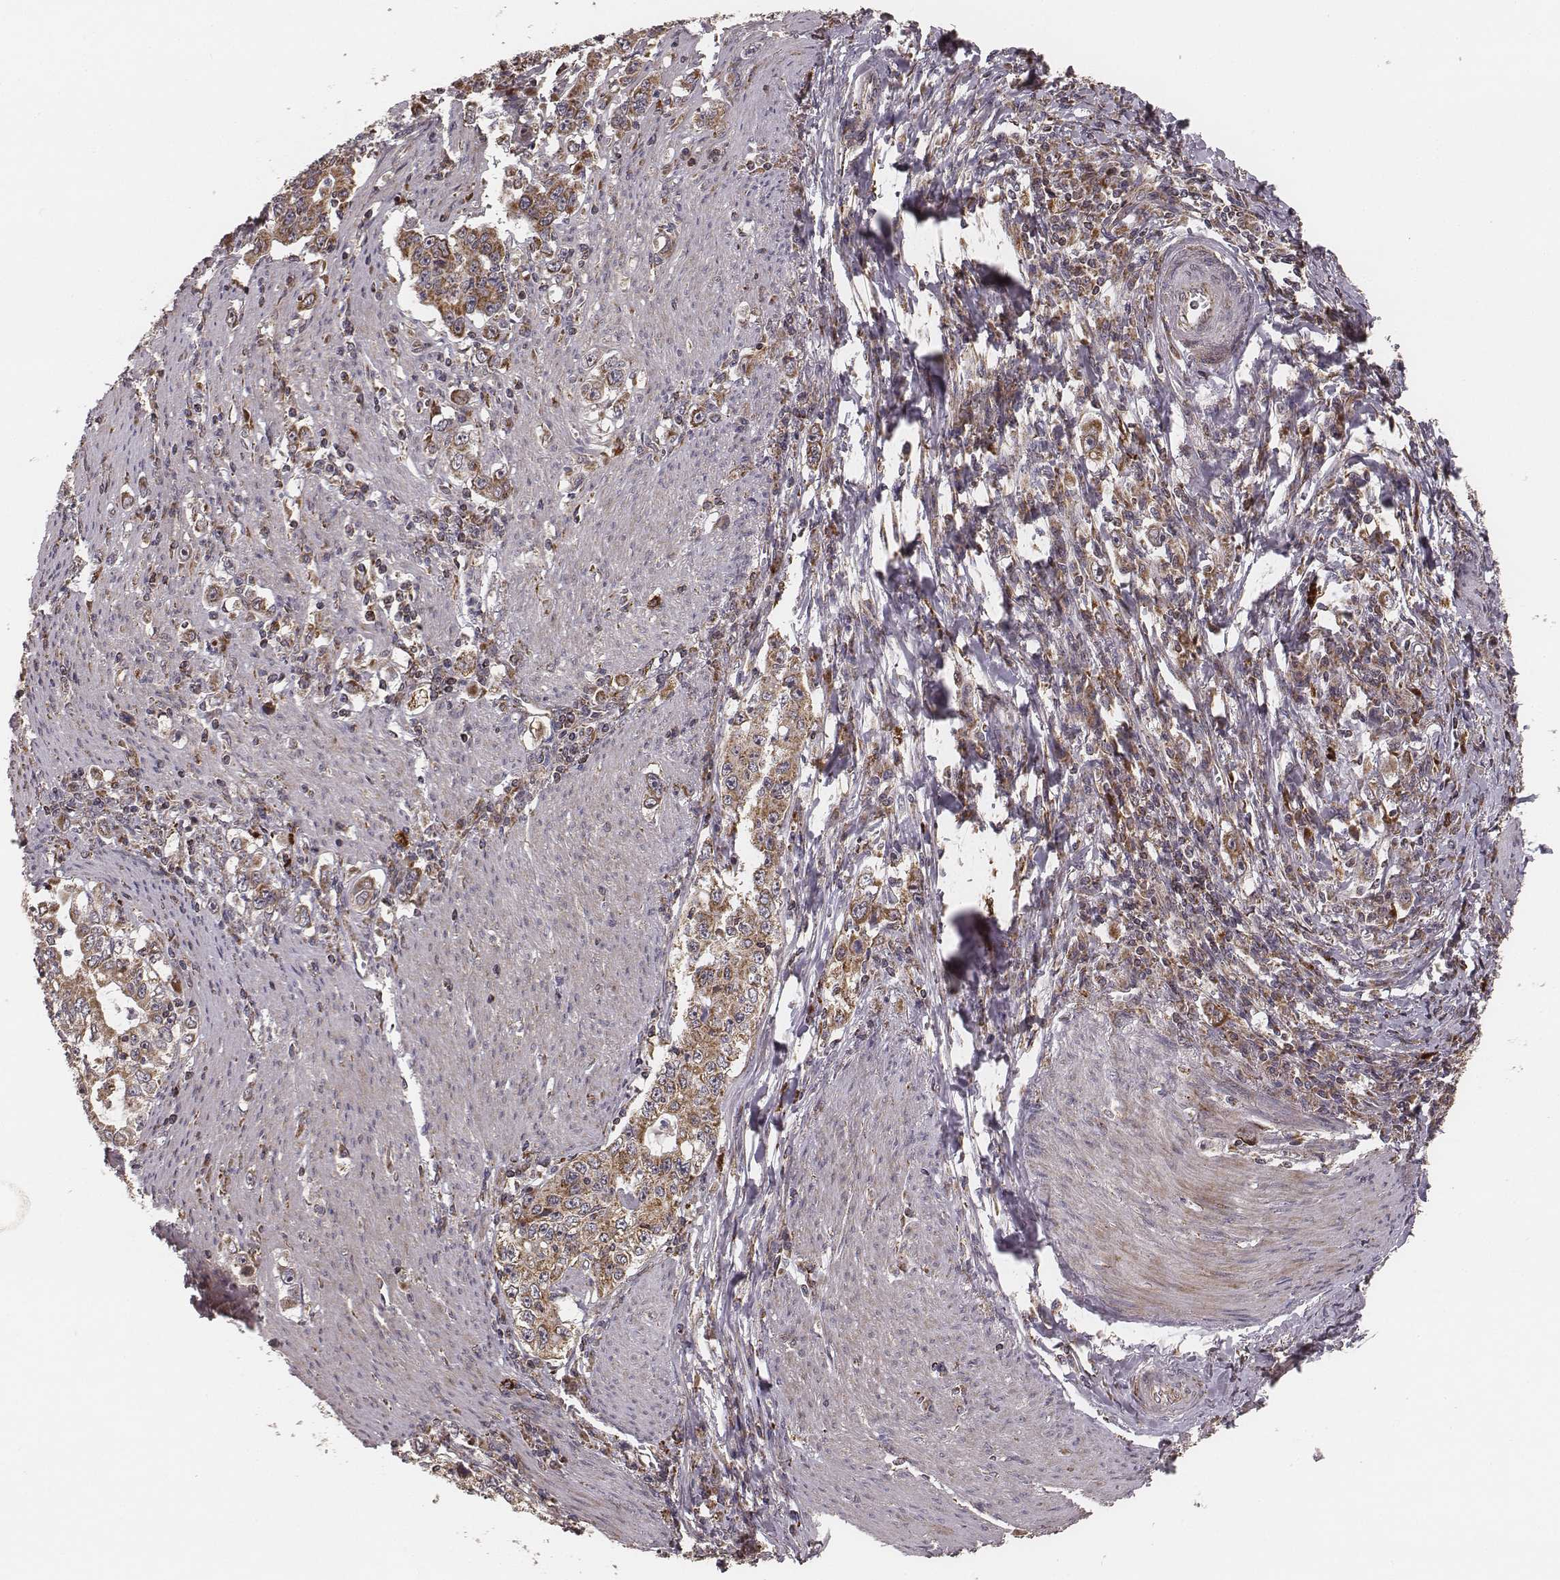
{"staining": {"intensity": "weak", "quantity": ">75%", "location": "cytoplasmic/membranous"}, "tissue": "stomach cancer", "cell_type": "Tumor cells", "image_type": "cancer", "snomed": [{"axis": "morphology", "description": "Adenocarcinoma, NOS"}, {"axis": "topography", "description": "Stomach, lower"}], "caption": "DAB (3,3'-diaminobenzidine) immunohistochemical staining of stomach cancer (adenocarcinoma) reveals weak cytoplasmic/membranous protein positivity in about >75% of tumor cells. (DAB (3,3'-diaminobenzidine) IHC with brightfield microscopy, high magnification).", "gene": "ZDHHC21", "patient": {"sex": "female", "age": 72}}